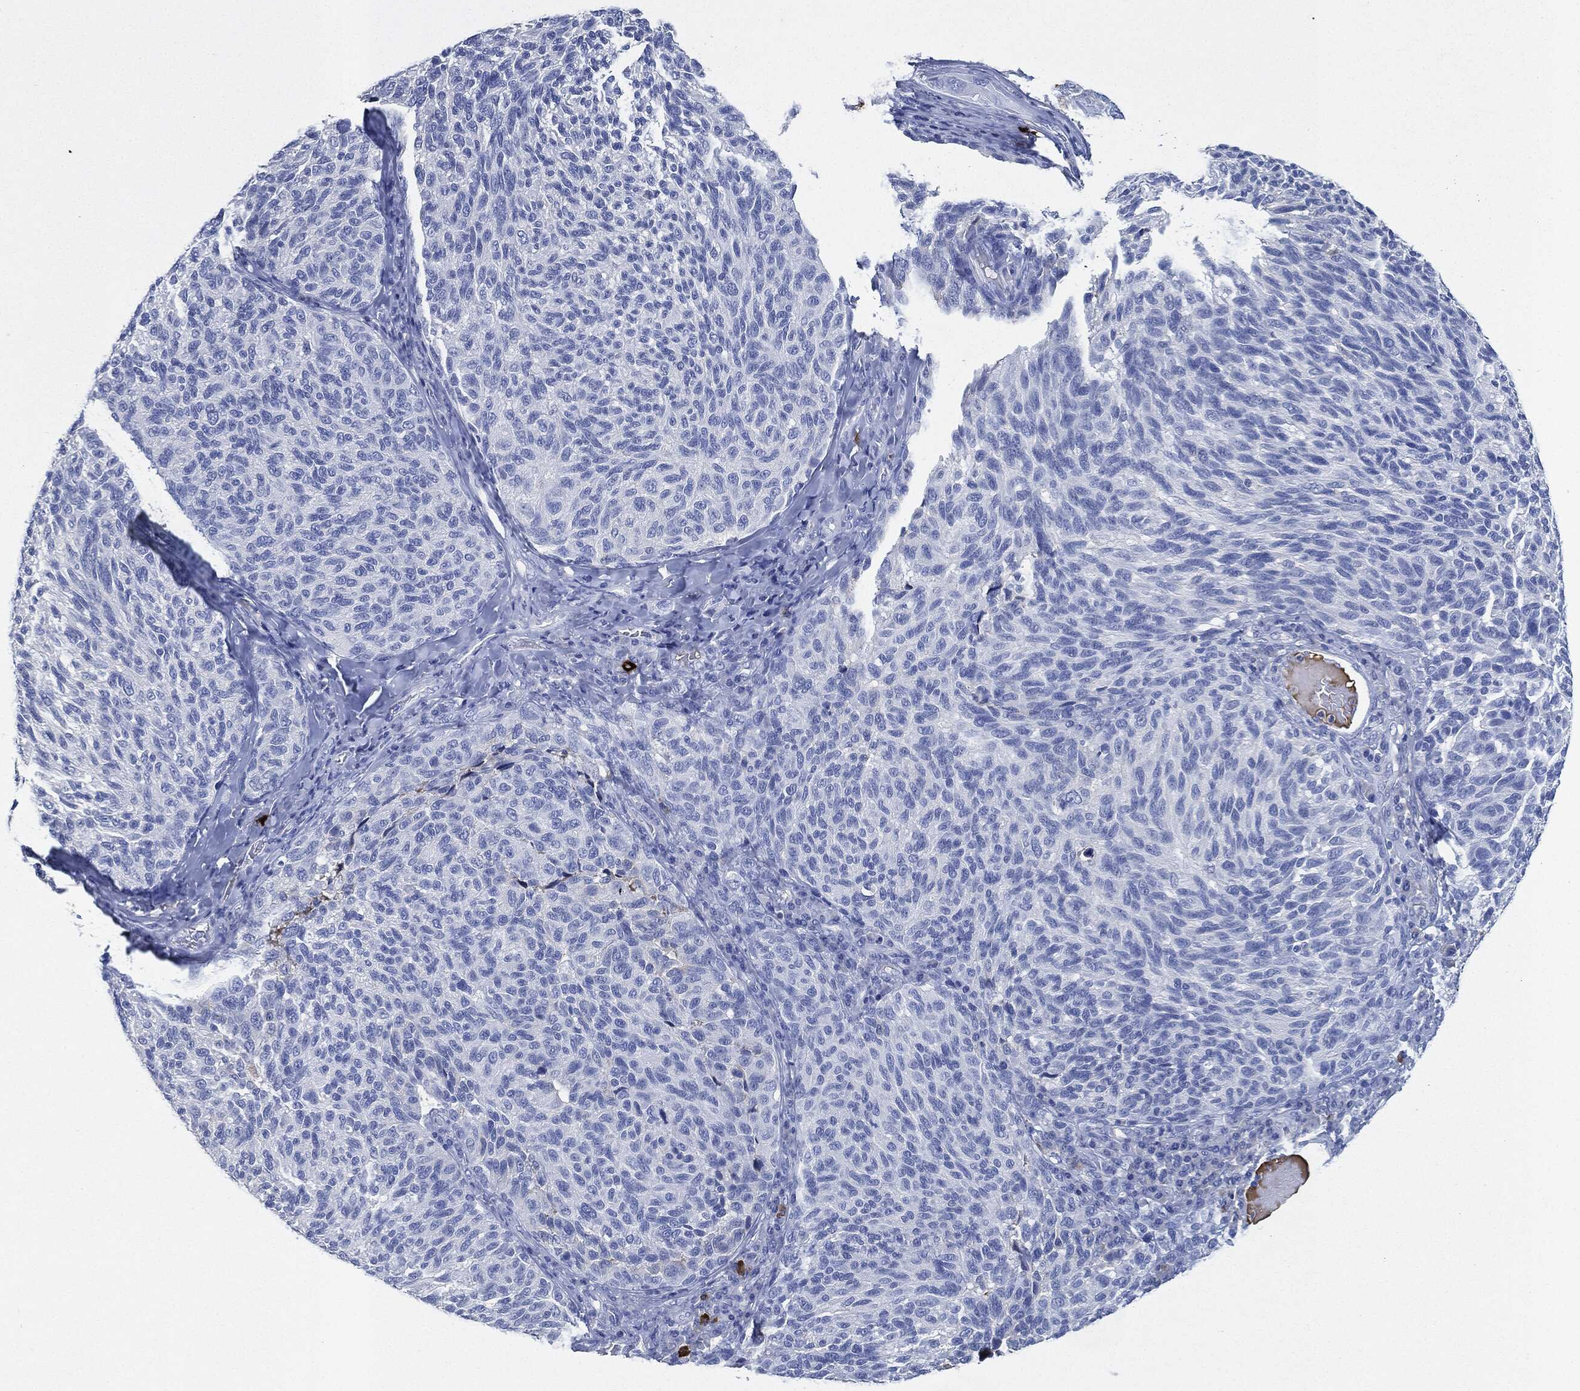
{"staining": {"intensity": "negative", "quantity": "none", "location": "none"}, "tissue": "melanoma", "cell_type": "Tumor cells", "image_type": "cancer", "snomed": [{"axis": "morphology", "description": "Malignant melanoma, NOS"}, {"axis": "topography", "description": "Skin"}], "caption": "This photomicrograph is of melanoma stained with immunohistochemistry to label a protein in brown with the nuclei are counter-stained blue. There is no positivity in tumor cells. (DAB IHC visualized using brightfield microscopy, high magnification).", "gene": "IGLV6-57", "patient": {"sex": "female", "age": 73}}